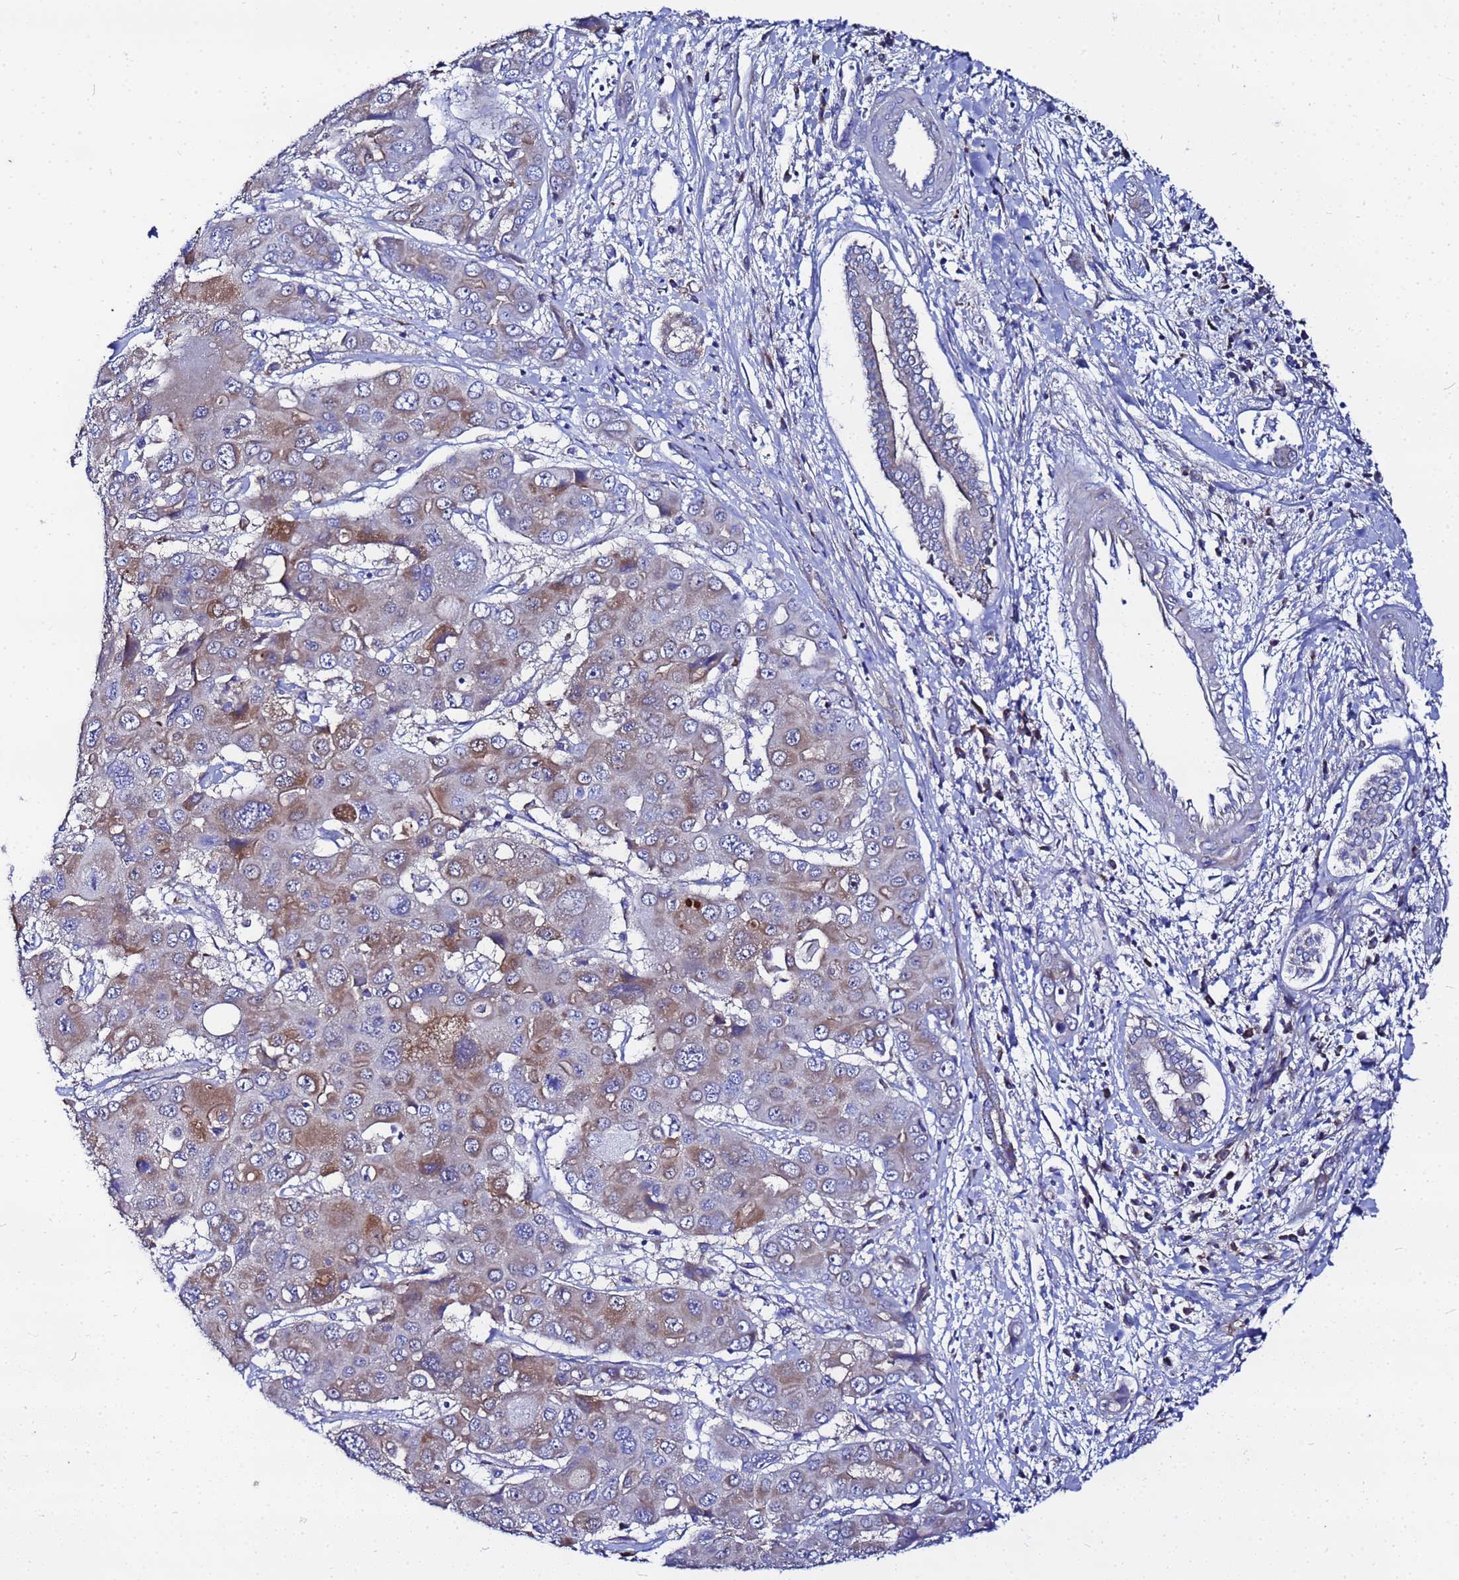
{"staining": {"intensity": "moderate", "quantity": "25%-75%", "location": "cytoplasmic/membranous"}, "tissue": "liver cancer", "cell_type": "Tumor cells", "image_type": "cancer", "snomed": [{"axis": "morphology", "description": "Cholangiocarcinoma"}, {"axis": "topography", "description": "Liver"}], "caption": "Moderate cytoplasmic/membranous positivity for a protein is appreciated in about 25%-75% of tumor cells of liver cancer (cholangiocarcinoma) using immunohistochemistry (IHC).", "gene": "FAHD2A", "patient": {"sex": "male", "age": 67}}